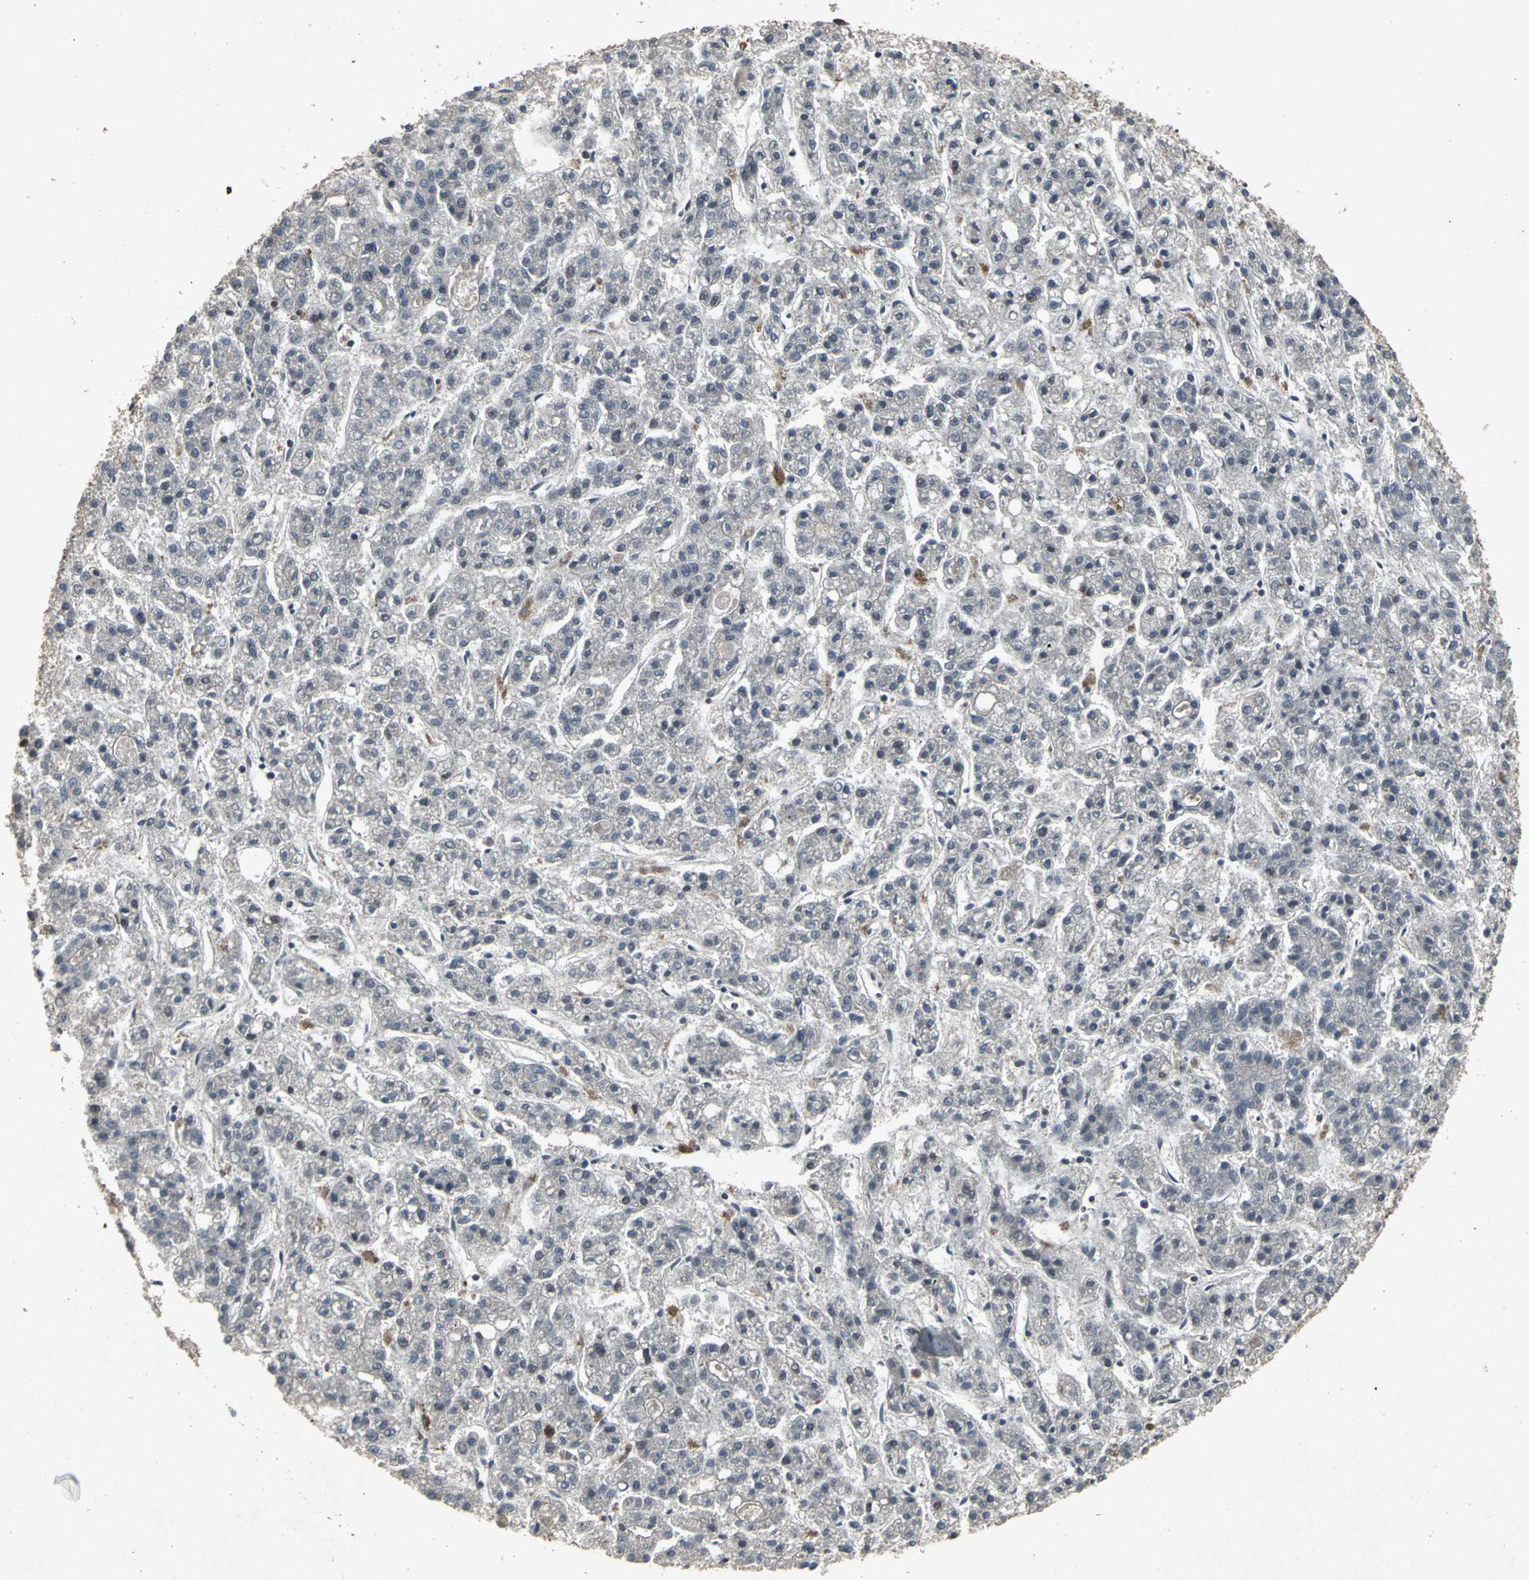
{"staining": {"intensity": "negative", "quantity": "none", "location": "none"}, "tissue": "liver cancer", "cell_type": "Tumor cells", "image_type": "cancer", "snomed": [{"axis": "morphology", "description": "Carcinoma, Hepatocellular, NOS"}, {"axis": "topography", "description": "Liver"}], "caption": "A high-resolution image shows immunohistochemistry (IHC) staining of liver cancer (hepatocellular carcinoma), which shows no significant expression in tumor cells. (DAB (3,3'-diaminobenzidine) IHC, high magnification).", "gene": "SH2B3", "patient": {"sex": "male", "age": 70}}